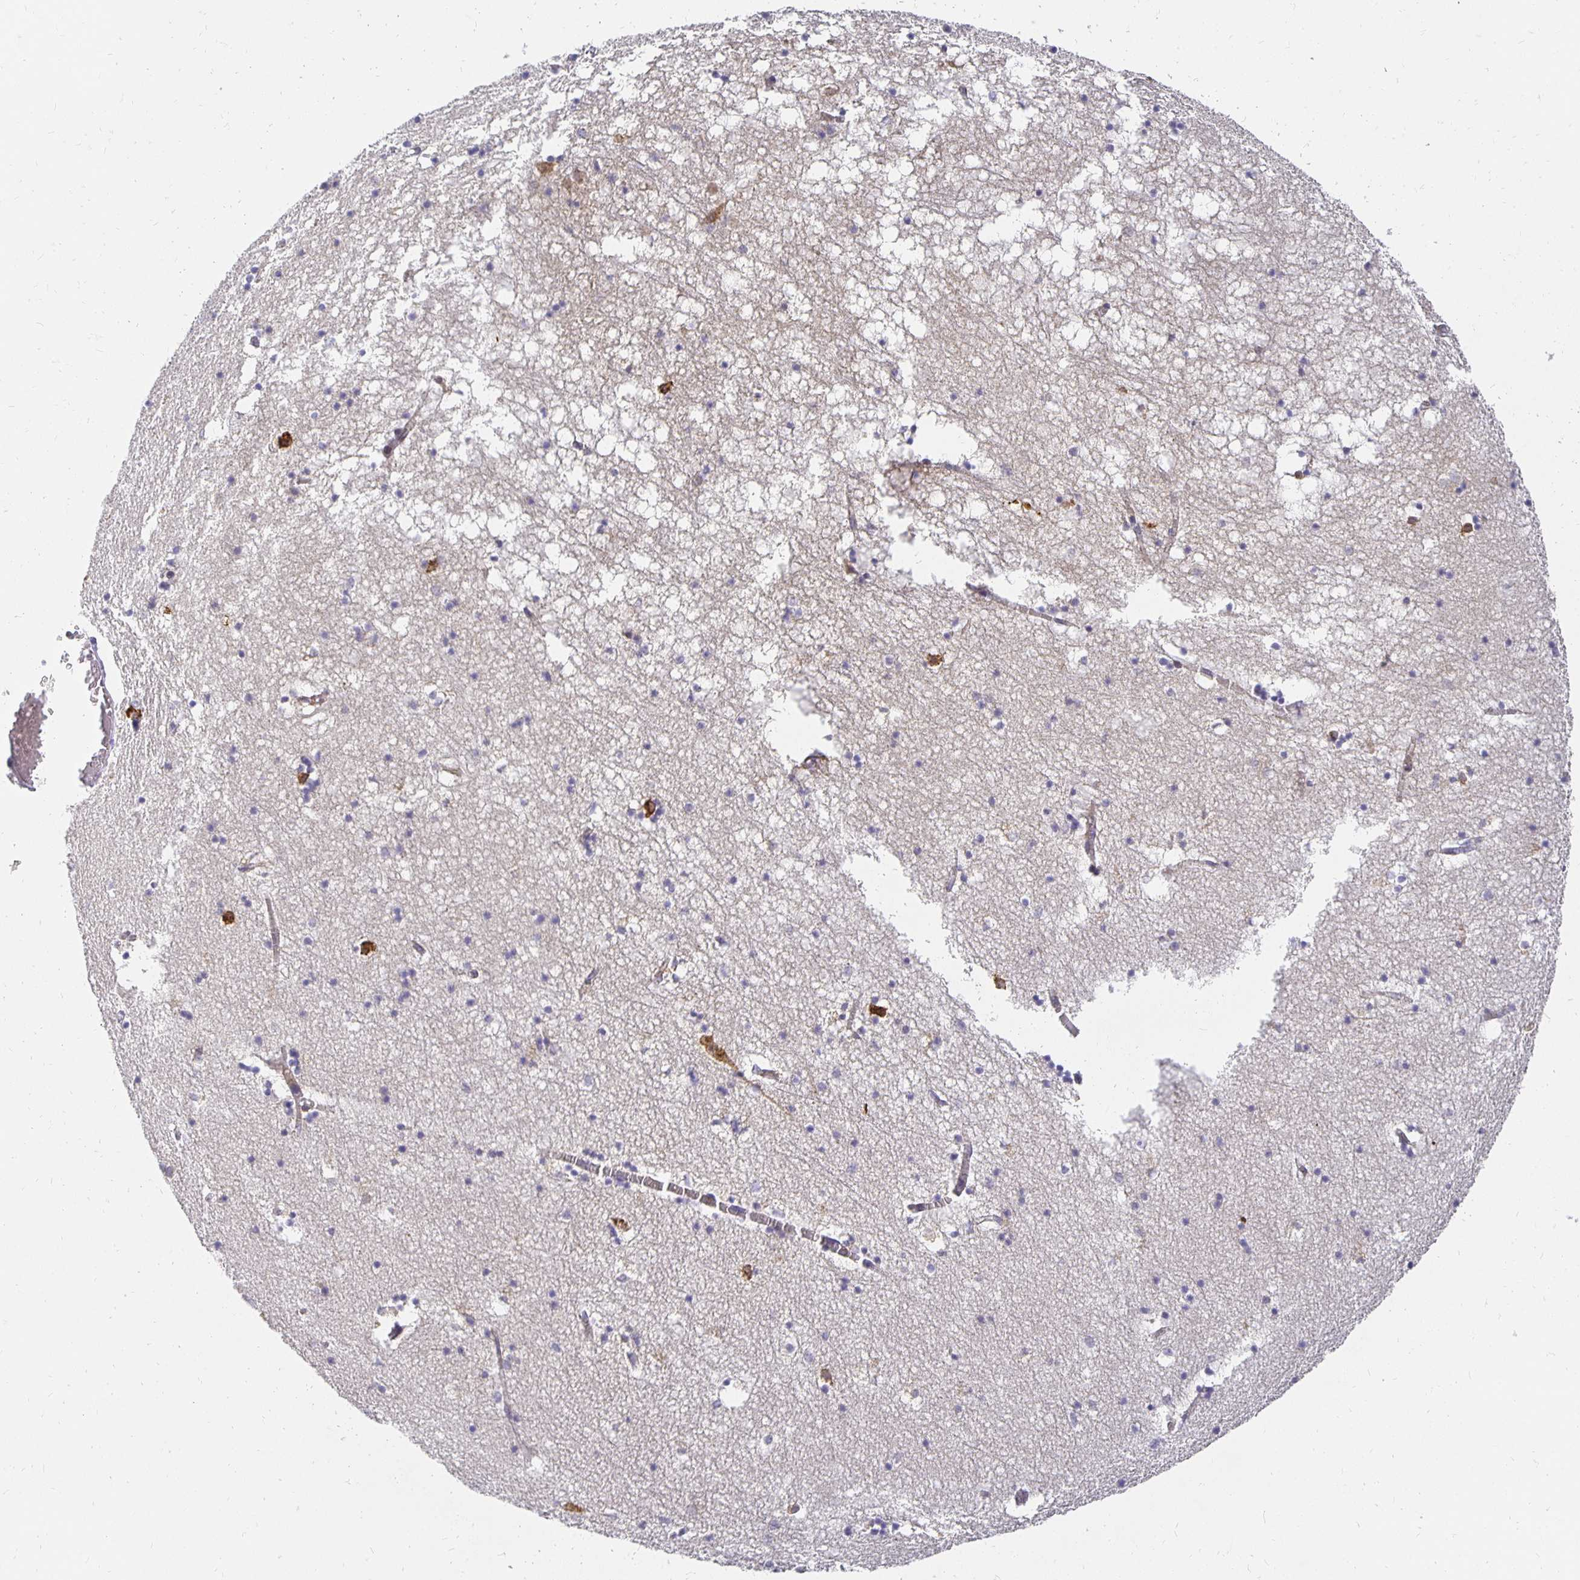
{"staining": {"intensity": "negative", "quantity": "none", "location": "none"}, "tissue": "hippocampus", "cell_type": "Glial cells", "image_type": "normal", "snomed": [{"axis": "morphology", "description": "Normal tissue, NOS"}, {"axis": "topography", "description": "Hippocampus"}], "caption": "Glial cells show no significant staining in benign hippocampus. (DAB immunohistochemistry (IHC) with hematoxylin counter stain).", "gene": "PLOD1", "patient": {"sex": "male", "age": 58}}